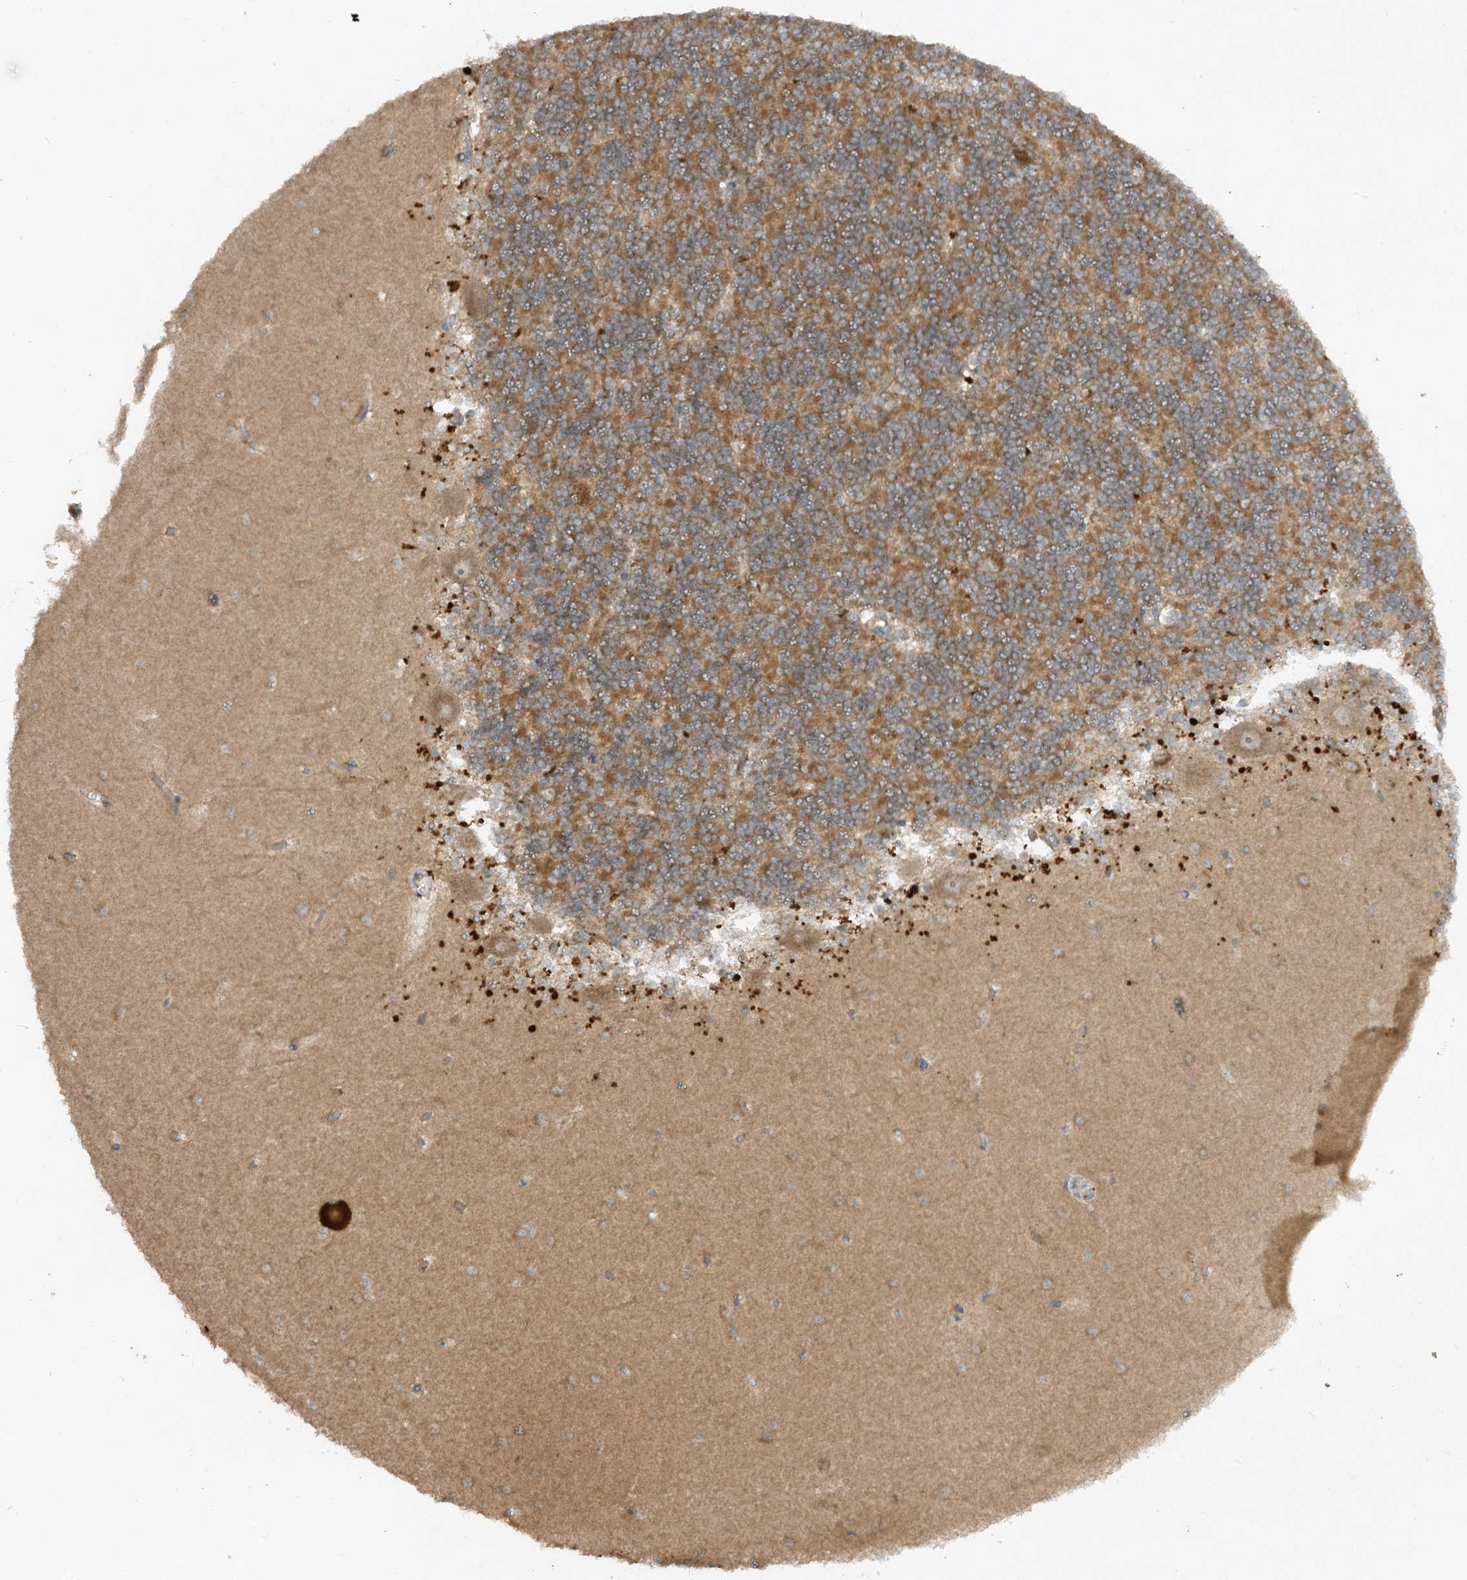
{"staining": {"intensity": "moderate", "quantity": "25%-75%", "location": "cytoplasmic/membranous"}, "tissue": "cerebellum", "cell_type": "Cells in granular layer", "image_type": "normal", "snomed": [{"axis": "morphology", "description": "Normal tissue, NOS"}, {"axis": "topography", "description": "Cerebellum"}], "caption": "An image of cerebellum stained for a protein reveals moderate cytoplasmic/membranous brown staining in cells in granular layer. (DAB (3,3'-diaminobenzidine) IHC with brightfield microscopy, high magnification).", "gene": "LDAH", "patient": {"sex": "male", "age": 37}}